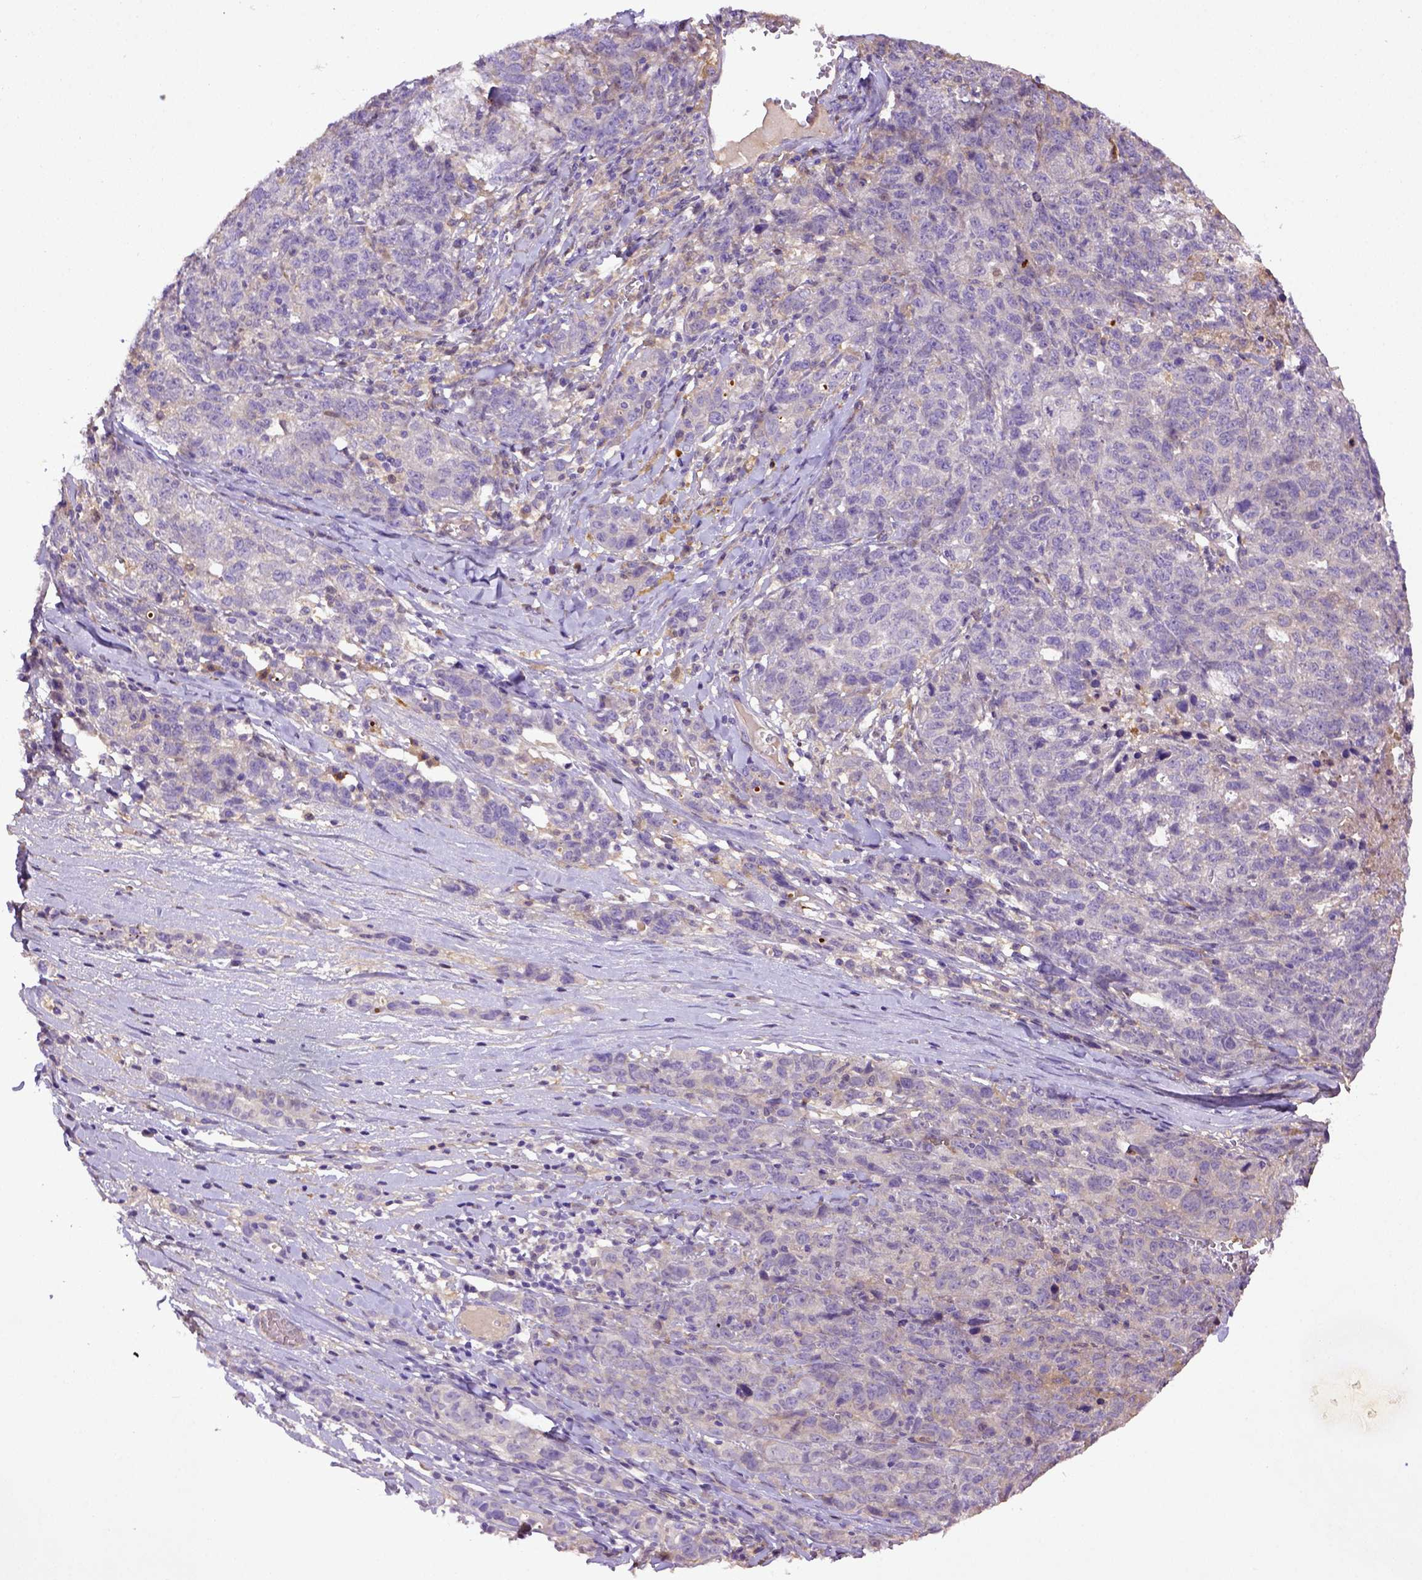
{"staining": {"intensity": "negative", "quantity": "none", "location": "none"}, "tissue": "ovarian cancer", "cell_type": "Tumor cells", "image_type": "cancer", "snomed": [{"axis": "morphology", "description": "Cystadenocarcinoma, serous, NOS"}, {"axis": "topography", "description": "Ovary"}], "caption": "Ovarian cancer (serous cystadenocarcinoma) was stained to show a protein in brown. There is no significant staining in tumor cells.", "gene": "DEPDC1B", "patient": {"sex": "female", "age": 71}}